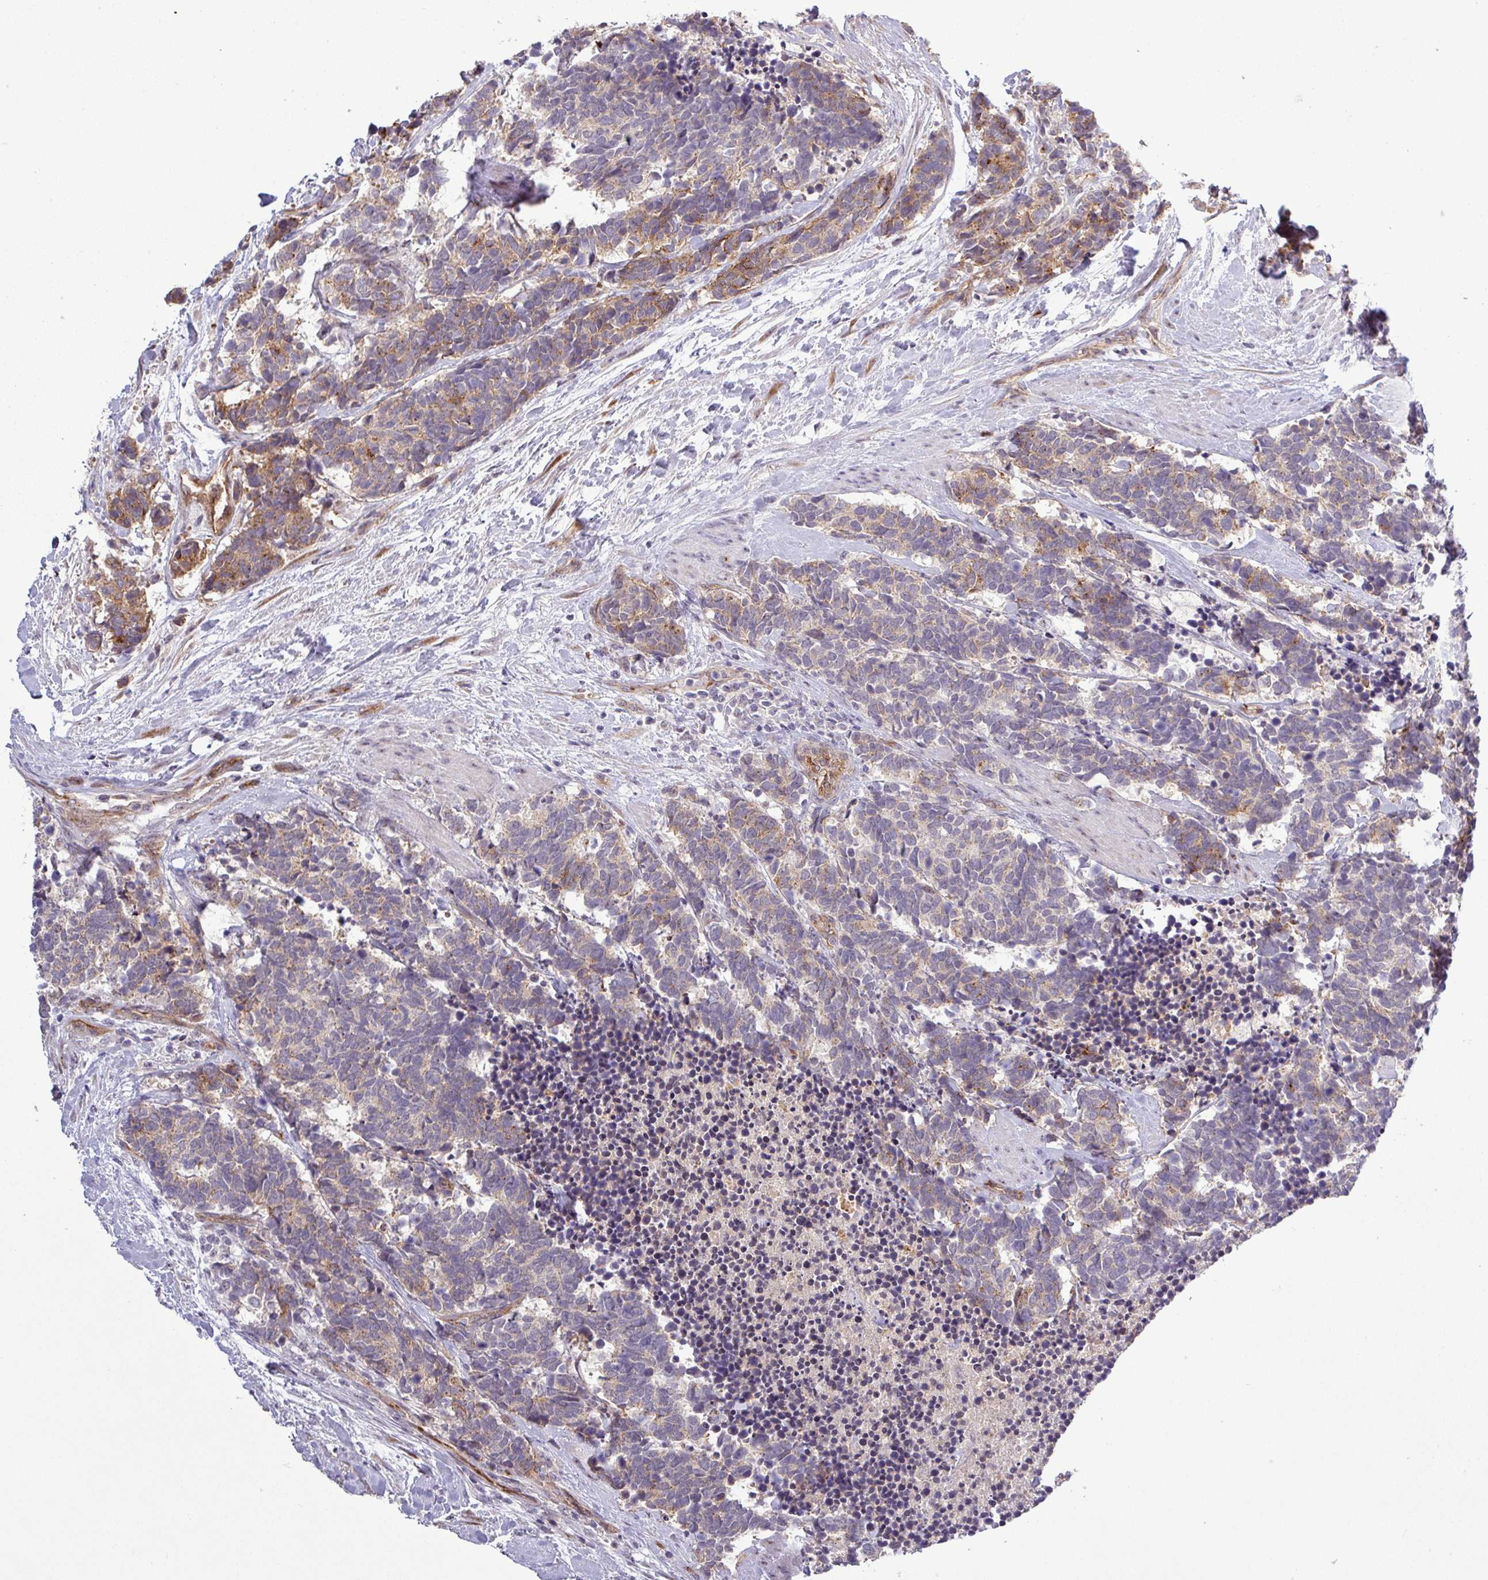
{"staining": {"intensity": "moderate", "quantity": "<25%", "location": "cytoplasmic/membranous"}, "tissue": "carcinoid", "cell_type": "Tumor cells", "image_type": "cancer", "snomed": [{"axis": "morphology", "description": "Carcinoma, NOS"}, {"axis": "morphology", "description": "Carcinoid, malignant, NOS"}, {"axis": "topography", "description": "Prostate"}], "caption": "Brown immunohistochemical staining in carcinoid displays moderate cytoplasmic/membranous expression in approximately <25% of tumor cells. The staining was performed using DAB (3,3'-diaminobenzidine), with brown indicating positive protein expression. Nuclei are stained blue with hematoxylin.", "gene": "PCDH1", "patient": {"sex": "male", "age": 57}}